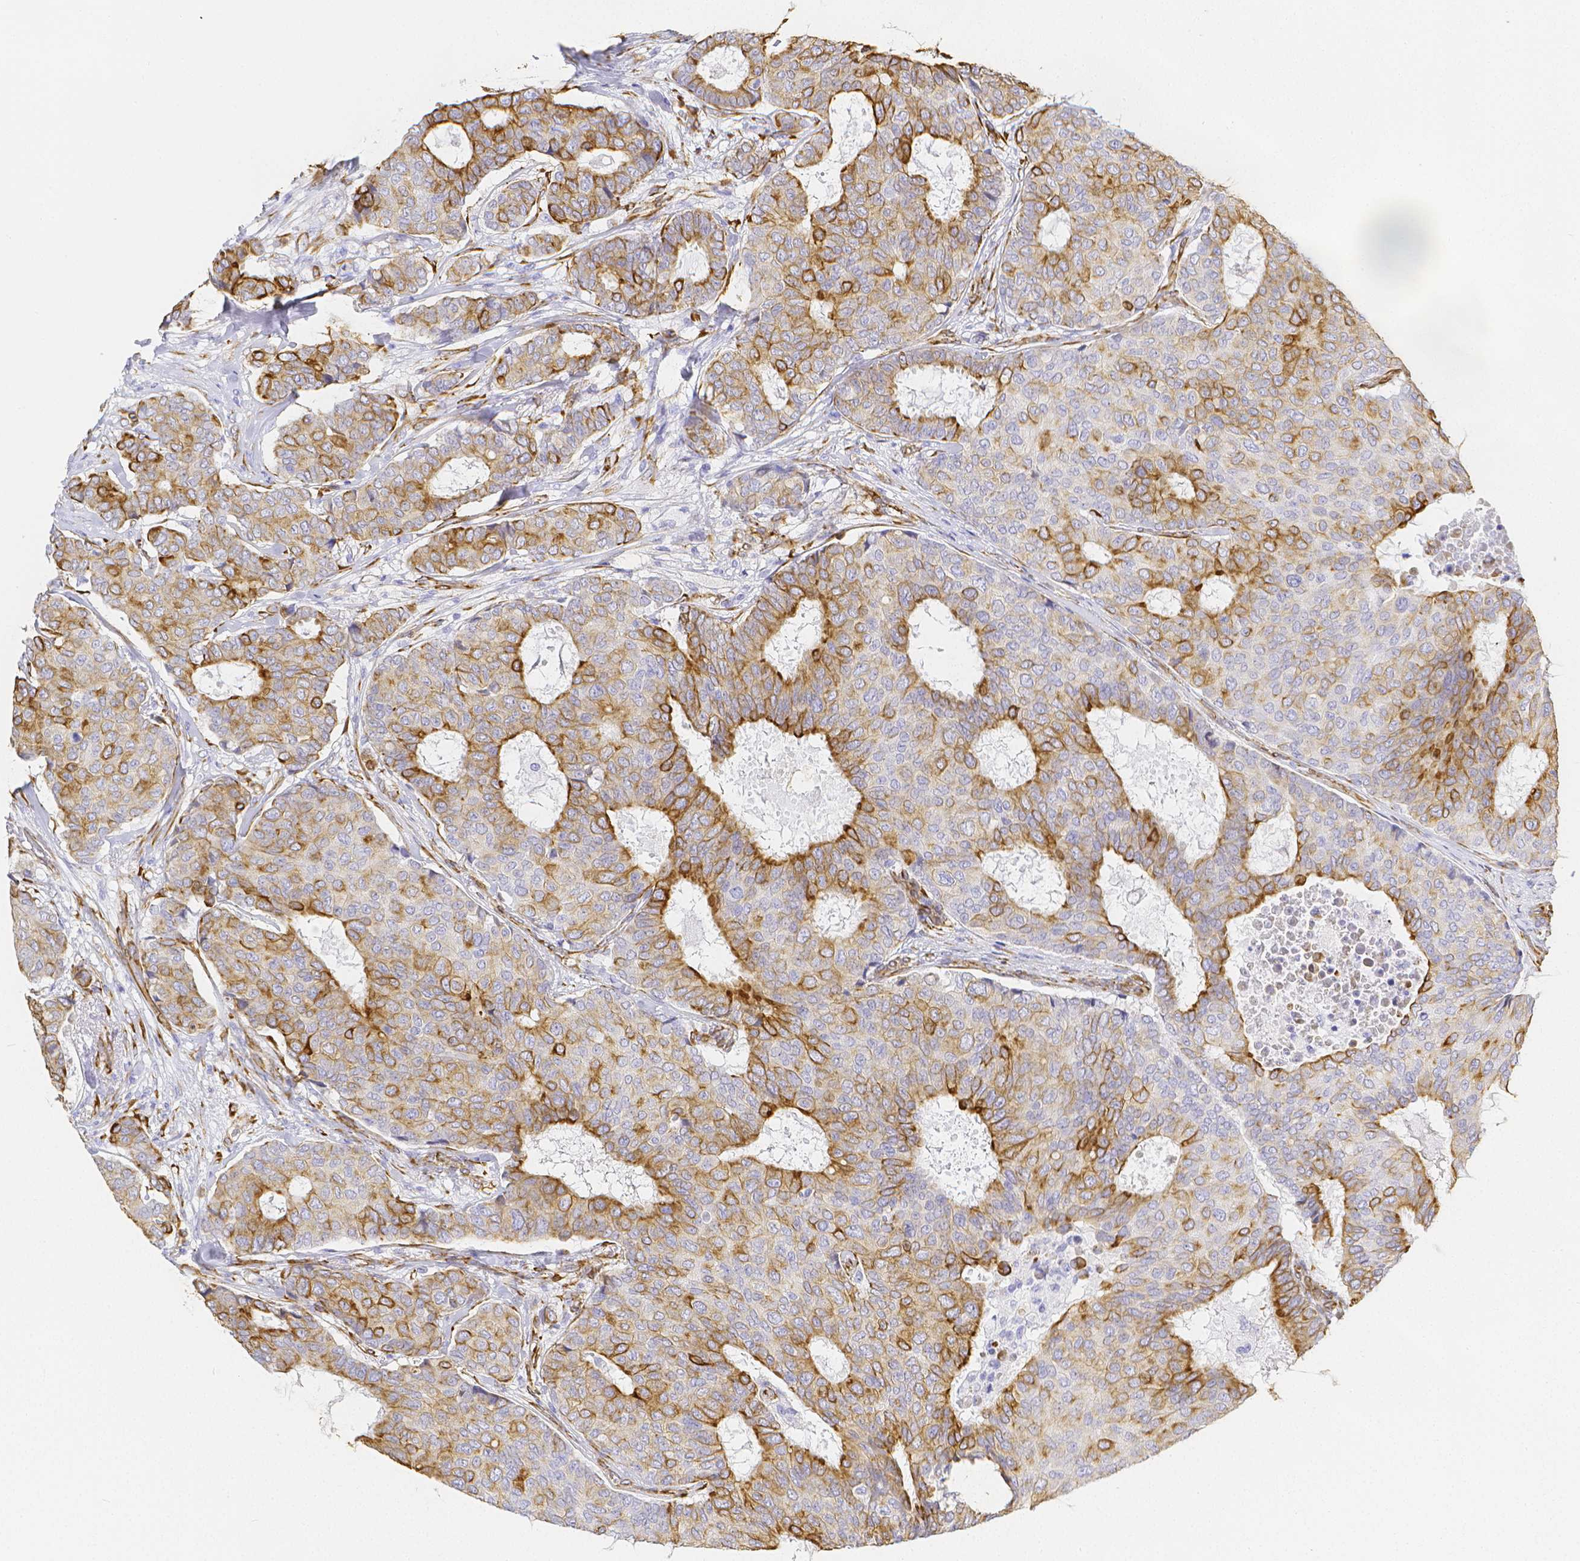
{"staining": {"intensity": "moderate", "quantity": "<25%", "location": "cytoplasmic/membranous"}, "tissue": "breast cancer", "cell_type": "Tumor cells", "image_type": "cancer", "snomed": [{"axis": "morphology", "description": "Duct carcinoma"}, {"axis": "topography", "description": "Breast"}], "caption": "Protein analysis of breast infiltrating ductal carcinoma tissue demonstrates moderate cytoplasmic/membranous staining in about <25% of tumor cells. The protein is shown in brown color, while the nuclei are stained blue.", "gene": "SMURF1", "patient": {"sex": "female", "age": 75}}